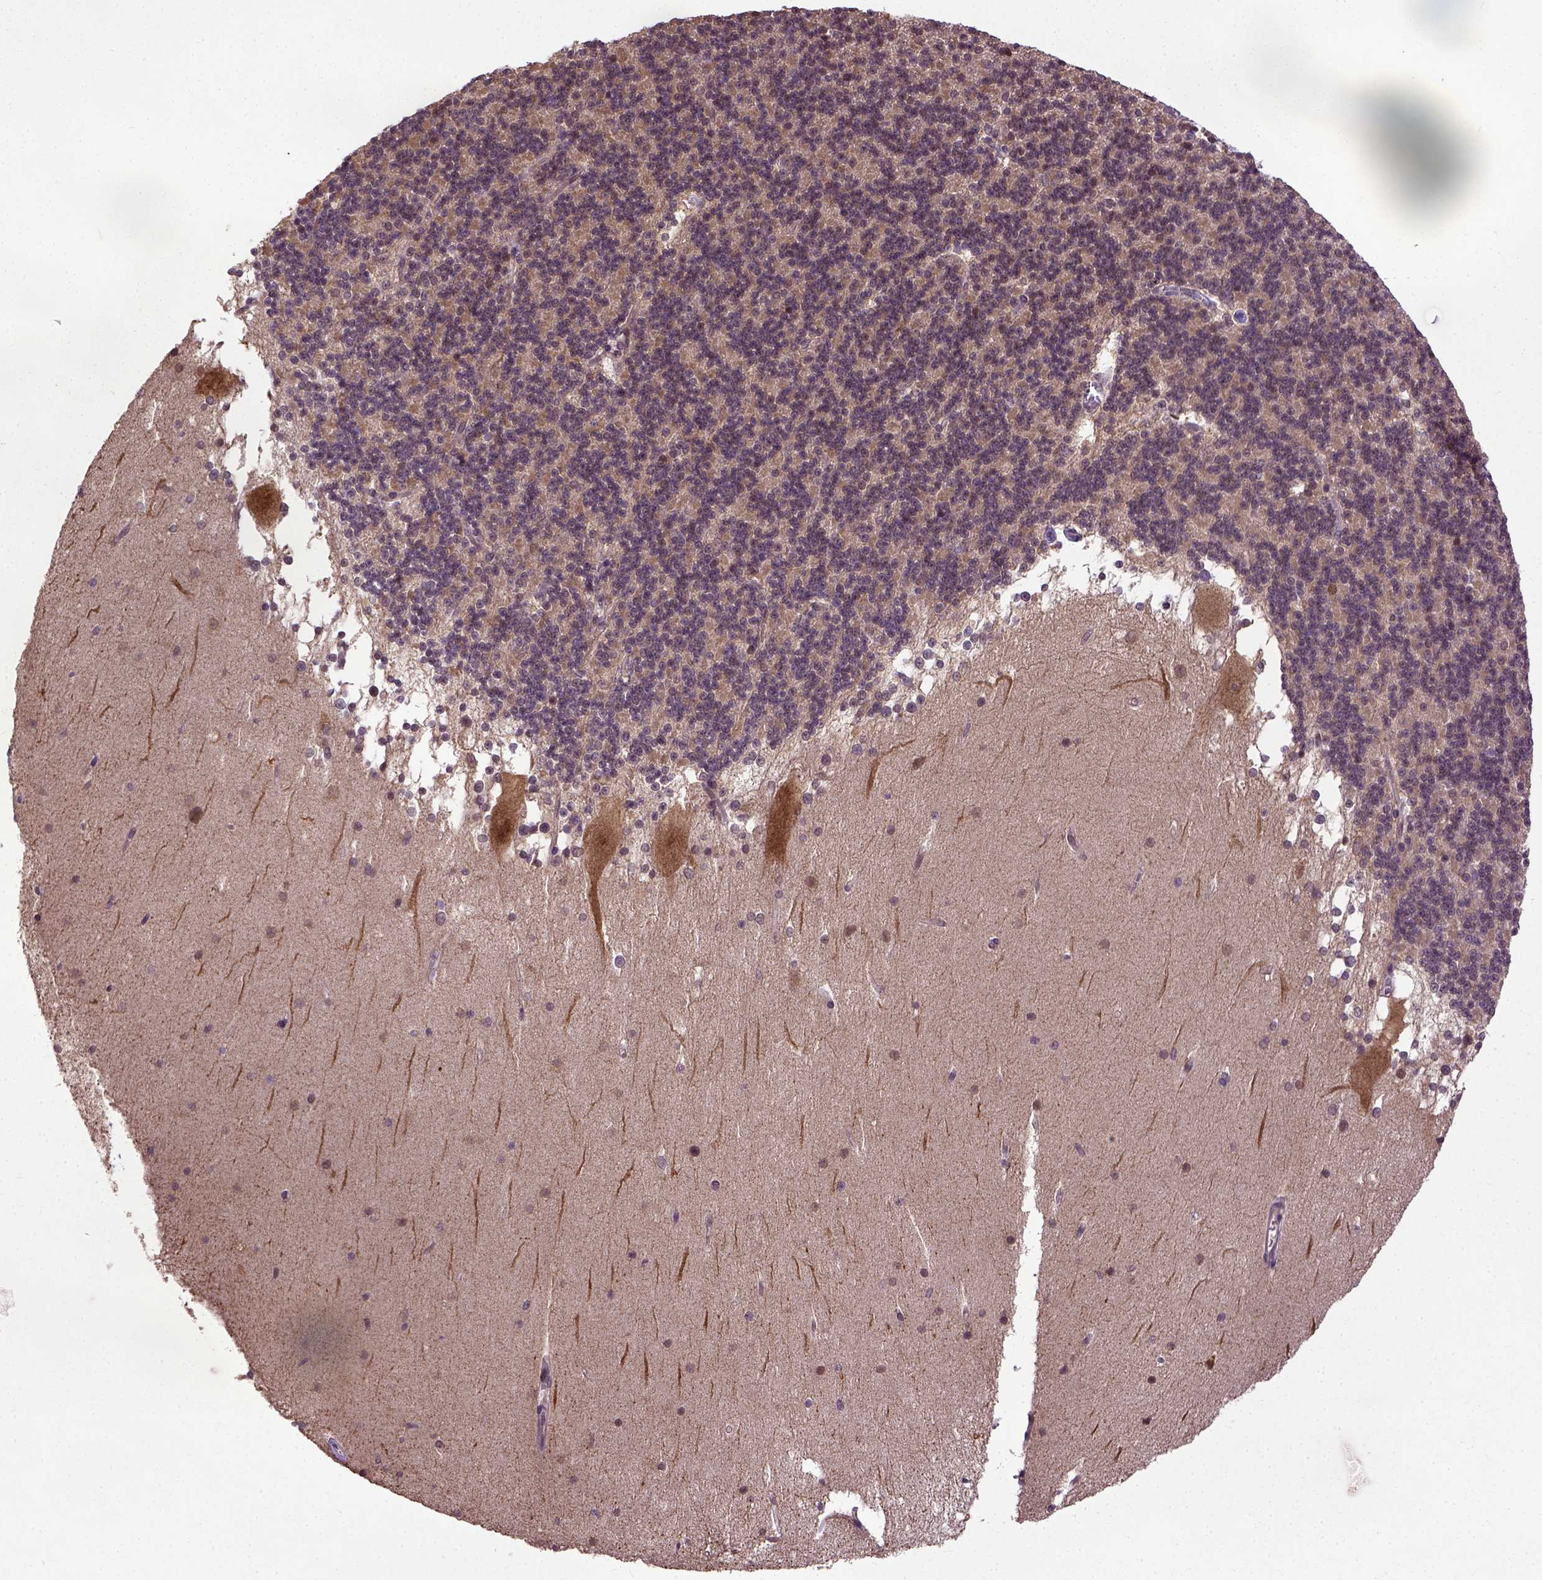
{"staining": {"intensity": "weak", "quantity": "25%-75%", "location": "cytoplasmic/membranous,nuclear"}, "tissue": "cerebellum", "cell_type": "Cells in granular layer", "image_type": "normal", "snomed": [{"axis": "morphology", "description": "Normal tissue, NOS"}, {"axis": "topography", "description": "Cerebellum"}], "caption": "Immunohistochemical staining of unremarkable cerebellum shows weak cytoplasmic/membranous,nuclear protein staining in approximately 25%-75% of cells in granular layer. The staining was performed using DAB (3,3'-diaminobenzidine) to visualize the protein expression in brown, while the nuclei were stained in blue with hematoxylin (Magnification: 20x).", "gene": "UBA3", "patient": {"sex": "female", "age": 19}}